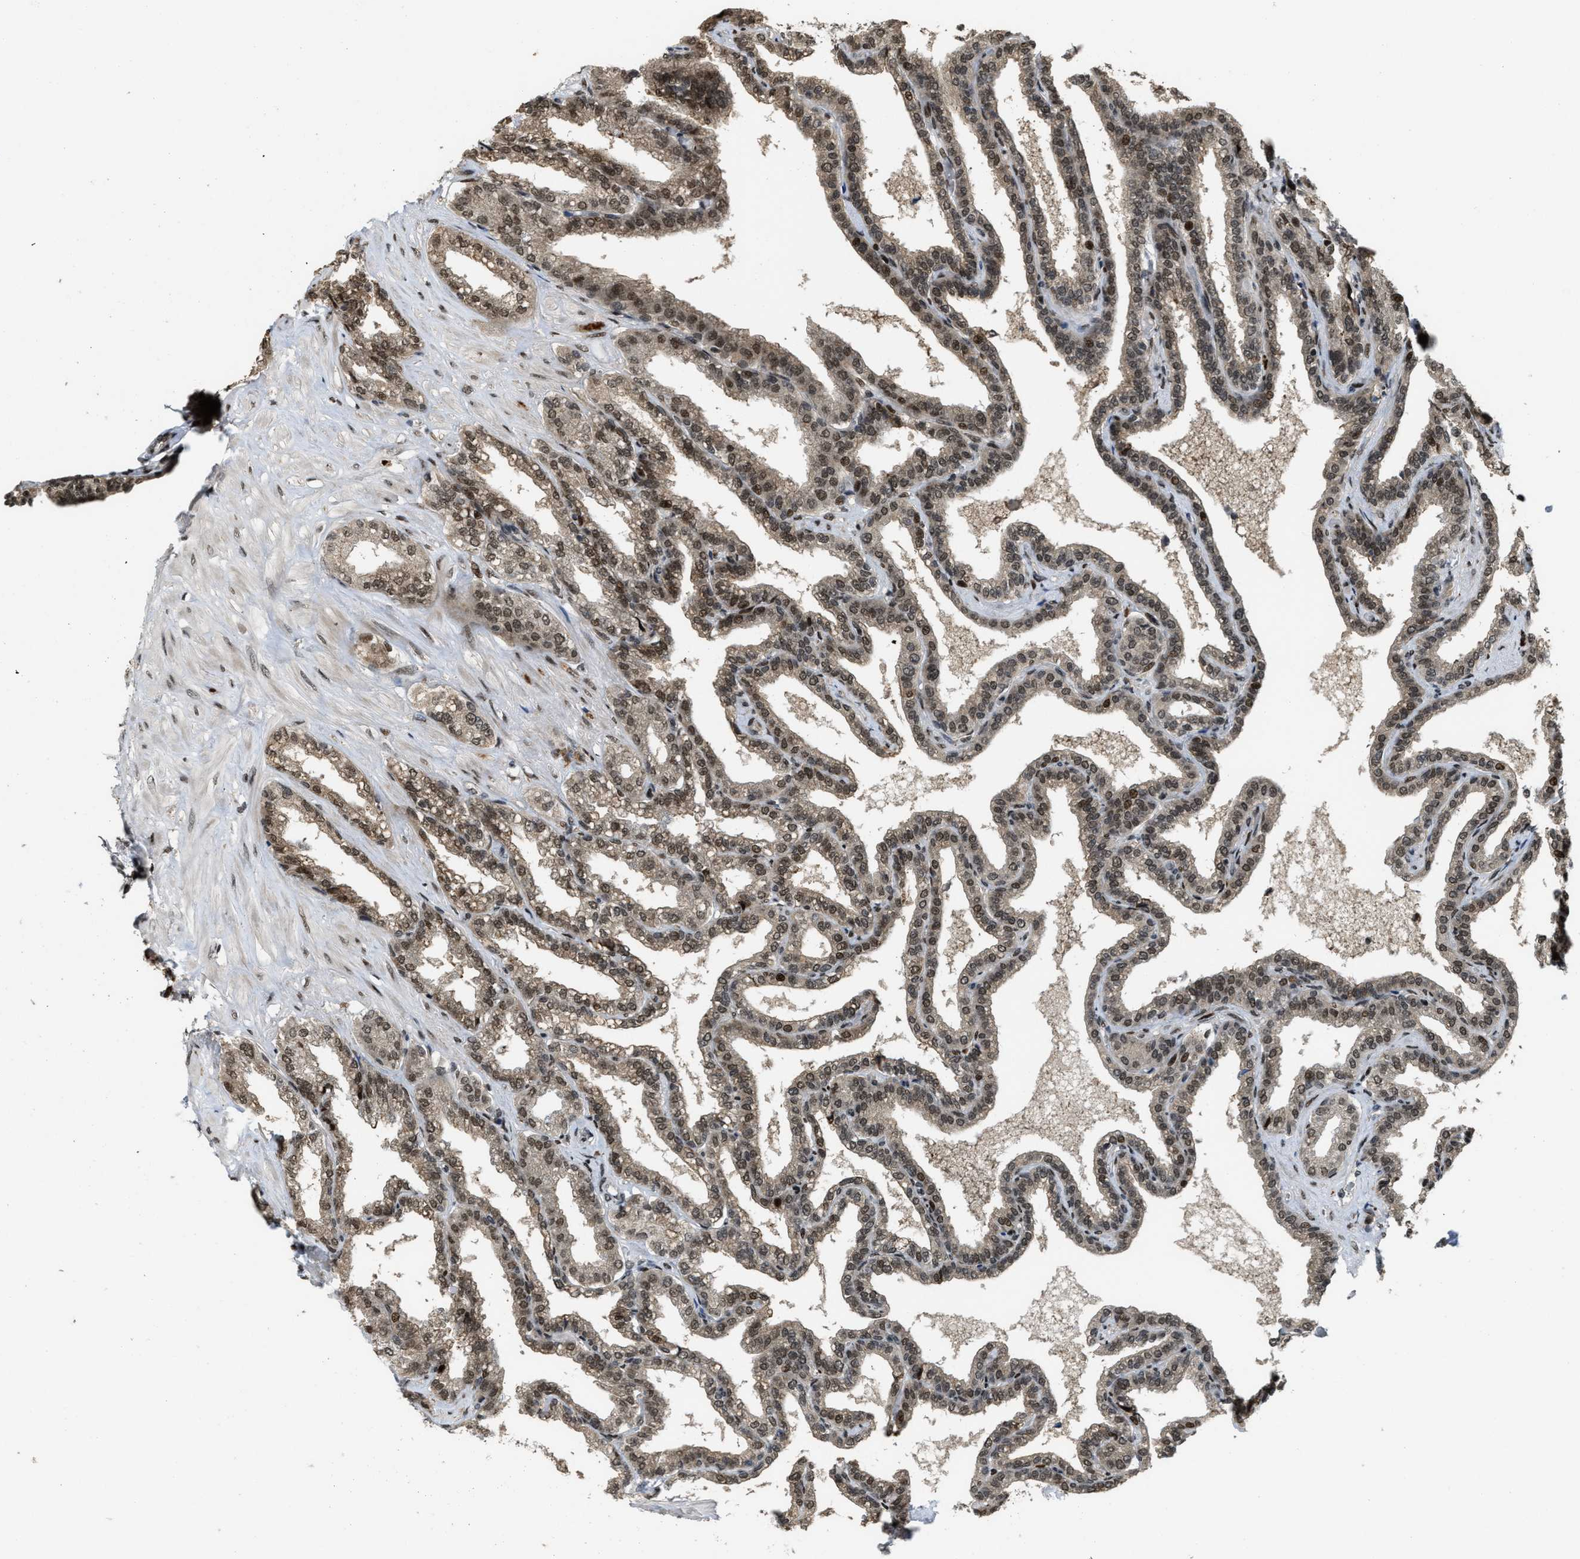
{"staining": {"intensity": "moderate", "quantity": ">75%", "location": "cytoplasmic/membranous,nuclear"}, "tissue": "seminal vesicle", "cell_type": "Glandular cells", "image_type": "normal", "snomed": [{"axis": "morphology", "description": "Normal tissue, NOS"}, {"axis": "topography", "description": "Seminal veicle"}], "caption": "An image of human seminal vesicle stained for a protein demonstrates moderate cytoplasmic/membranous,nuclear brown staining in glandular cells.", "gene": "SERTAD2", "patient": {"sex": "male", "age": 46}}